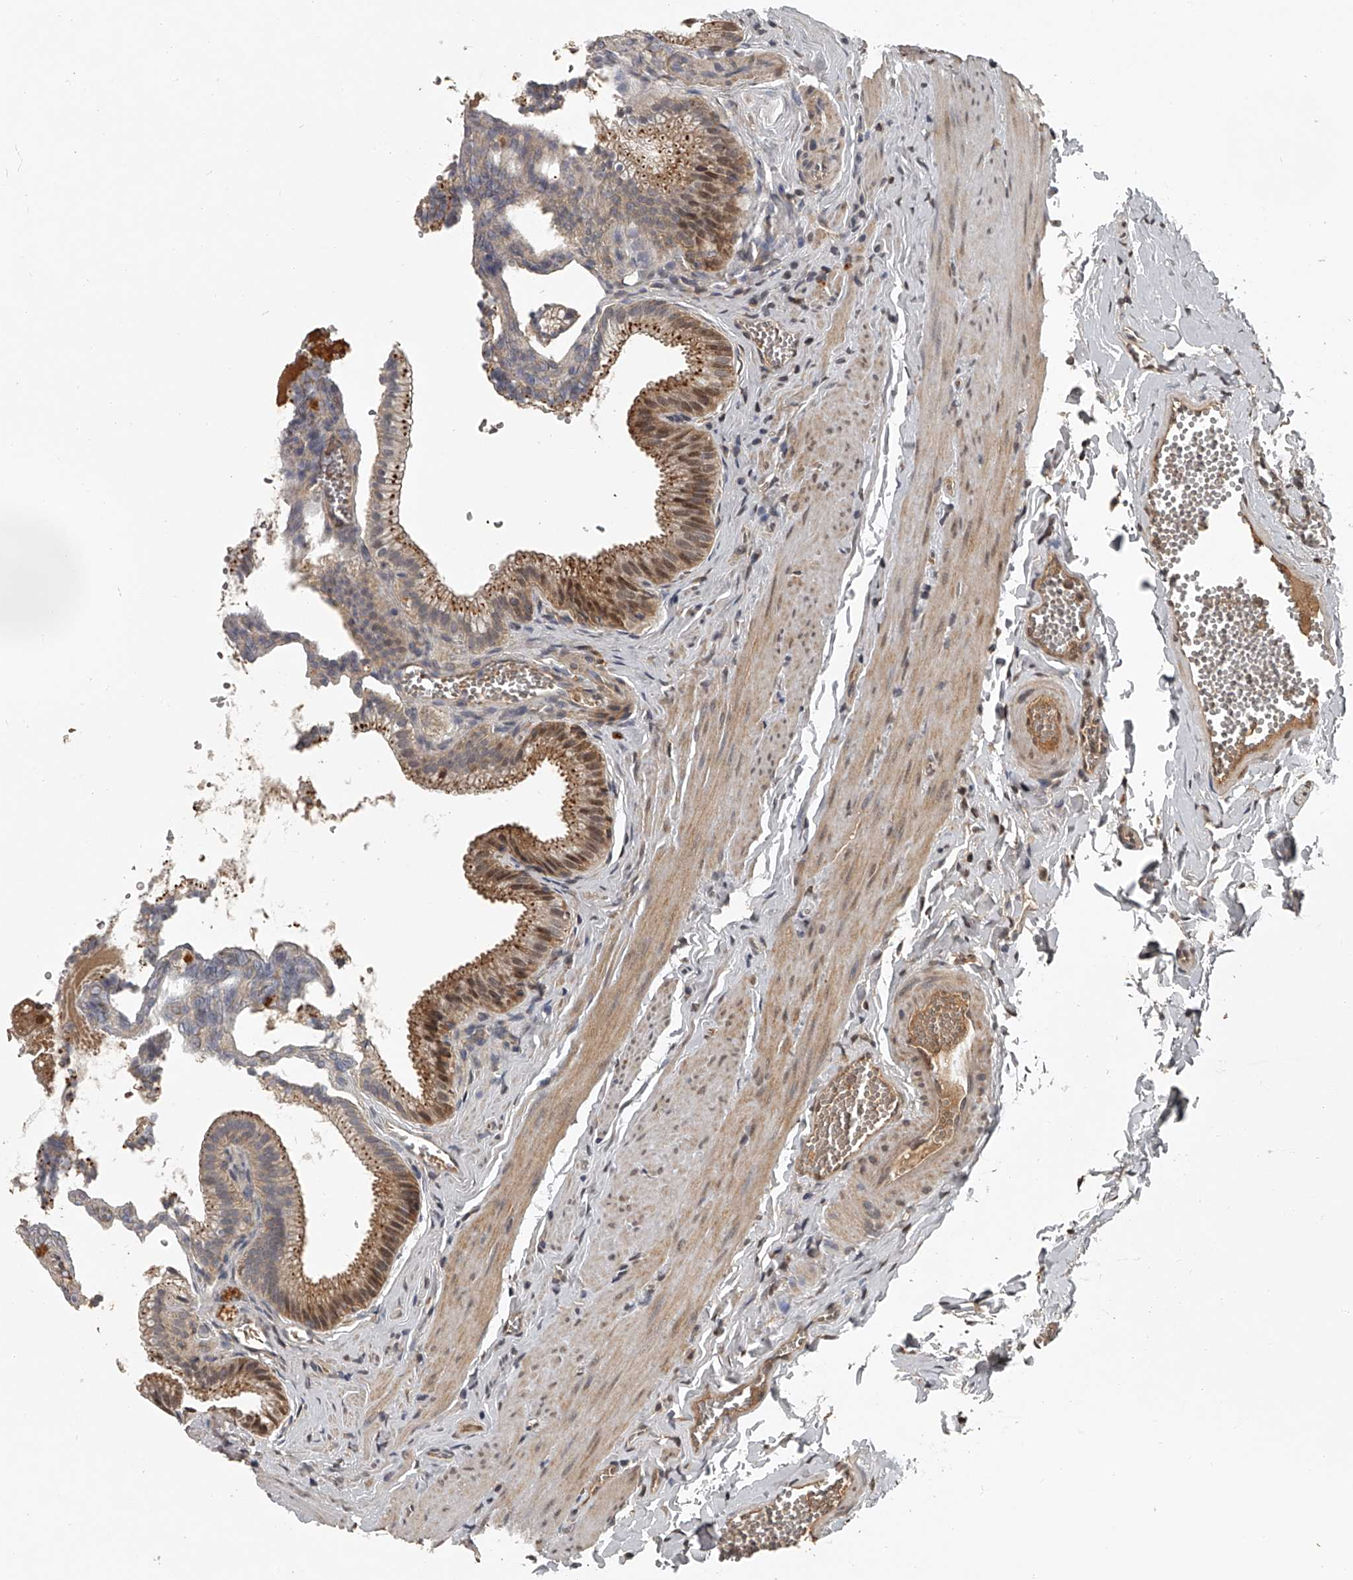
{"staining": {"intensity": "strong", "quantity": ">75%", "location": "cytoplasmic/membranous,nuclear"}, "tissue": "gallbladder", "cell_type": "Glandular cells", "image_type": "normal", "snomed": [{"axis": "morphology", "description": "Normal tissue, NOS"}, {"axis": "topography", "description": "Gallbladder"}], "caption": "Immunohistochemistry histopathology image of unremarkable gallbladder stained for a protein (brown), which demonstrates high levels of strong cytoplasmic/membranous,nuclear expression in about >75% of glandular cells.", "gene": "PLEKHG1", "patient": {"sex": "male", "age": 38}}